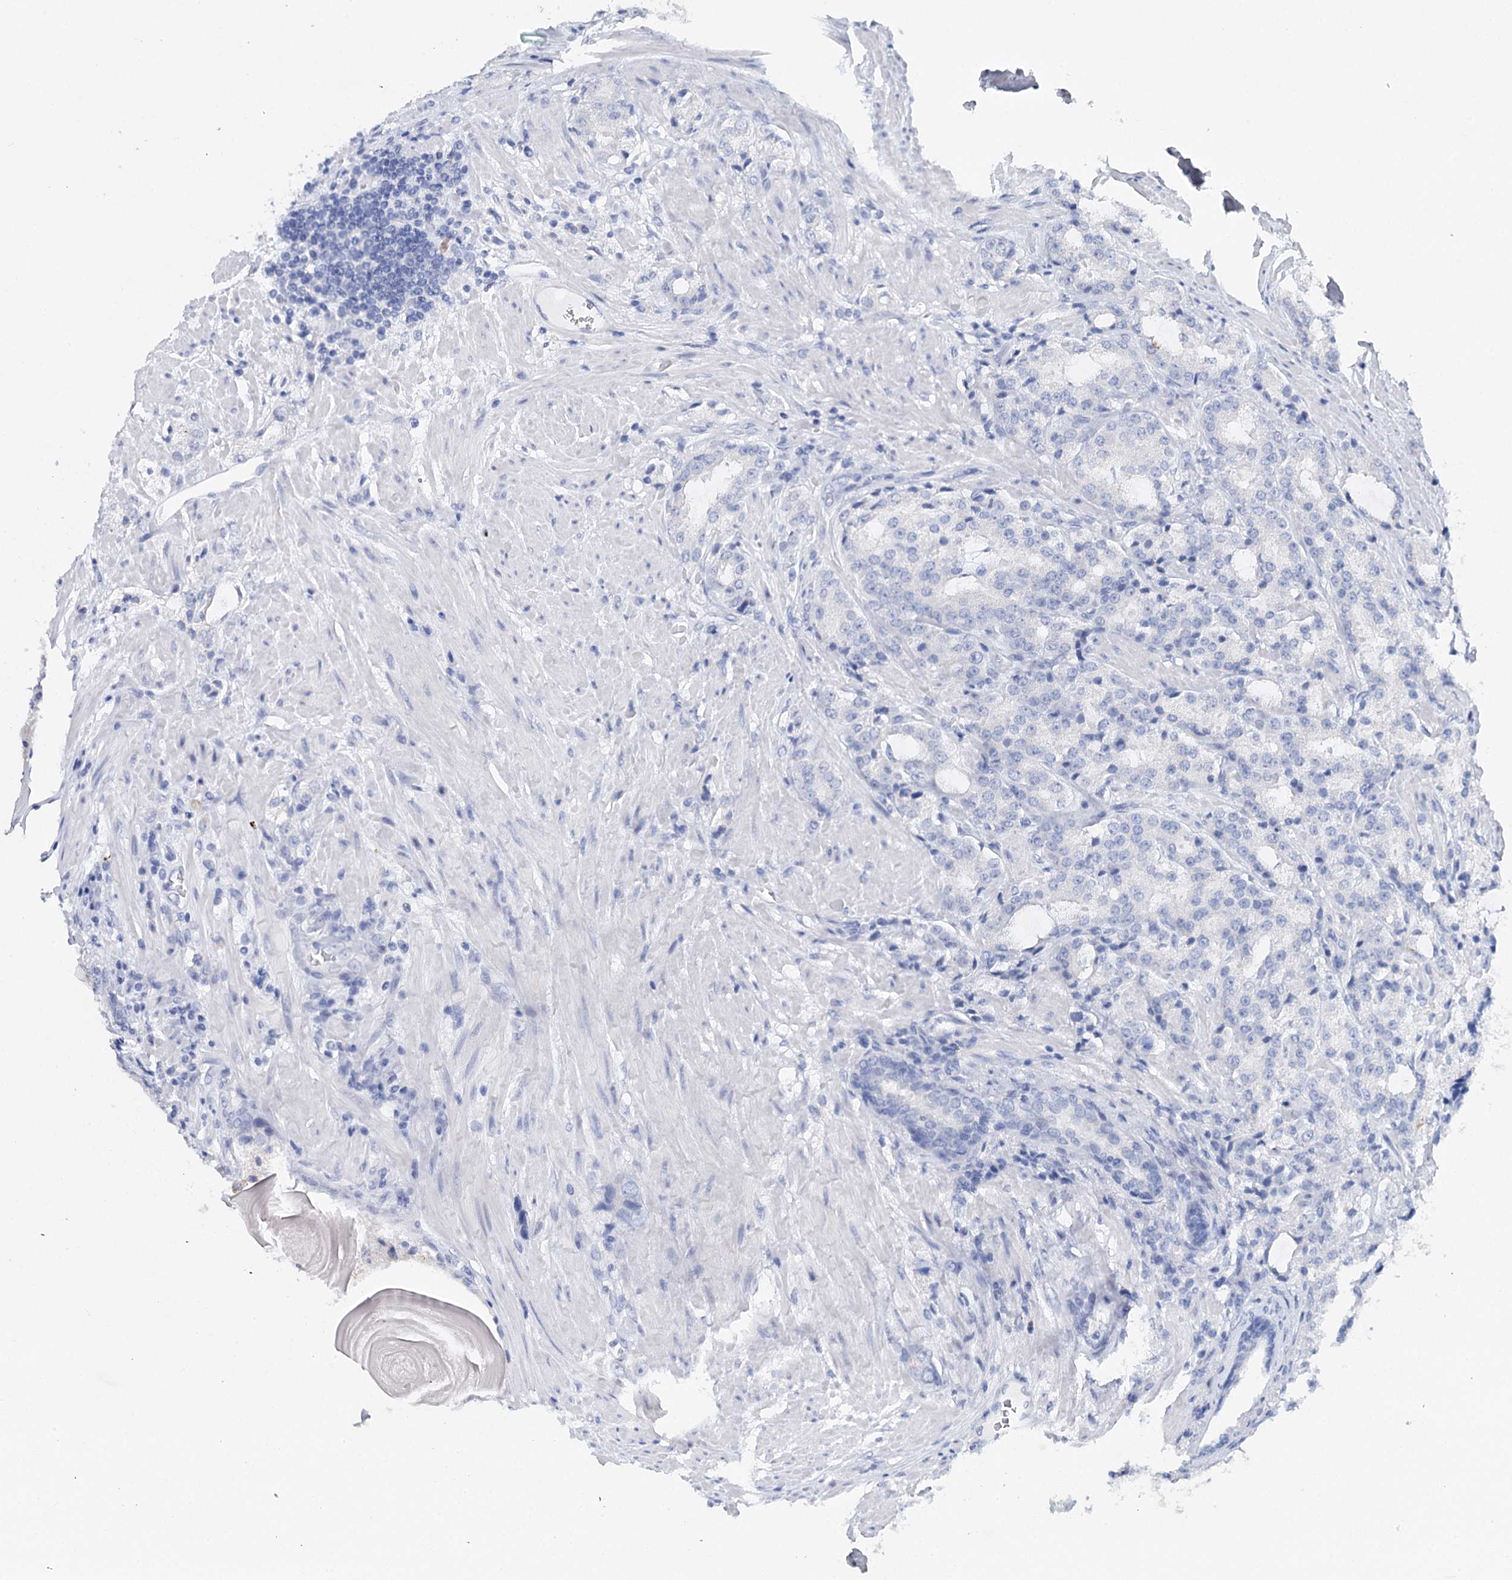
{"staining": {"intensity": "negative", "quantity": "none", "location": "none"}, "tissue": "prostate cancer", "cell_type": "Tumor cells", "image_type": "cancer", "snomed": [{"axis": "morphology", "description": "Adenocarcinoma, High grade"}, {"axis": "topography", "description": "Prostate"}], "caption": "Immunohistochemistry (IHC) photomicrograph of neoplastic tissue: prostate cancer (adenocarcinoma (high-grade)) stained with DAB (3,3'-diaminobenzidine) exhibits no significant protein staining in tumor cells.", "gene": "CEACAM8", "patient": {"sex": "male", "age": 66}}